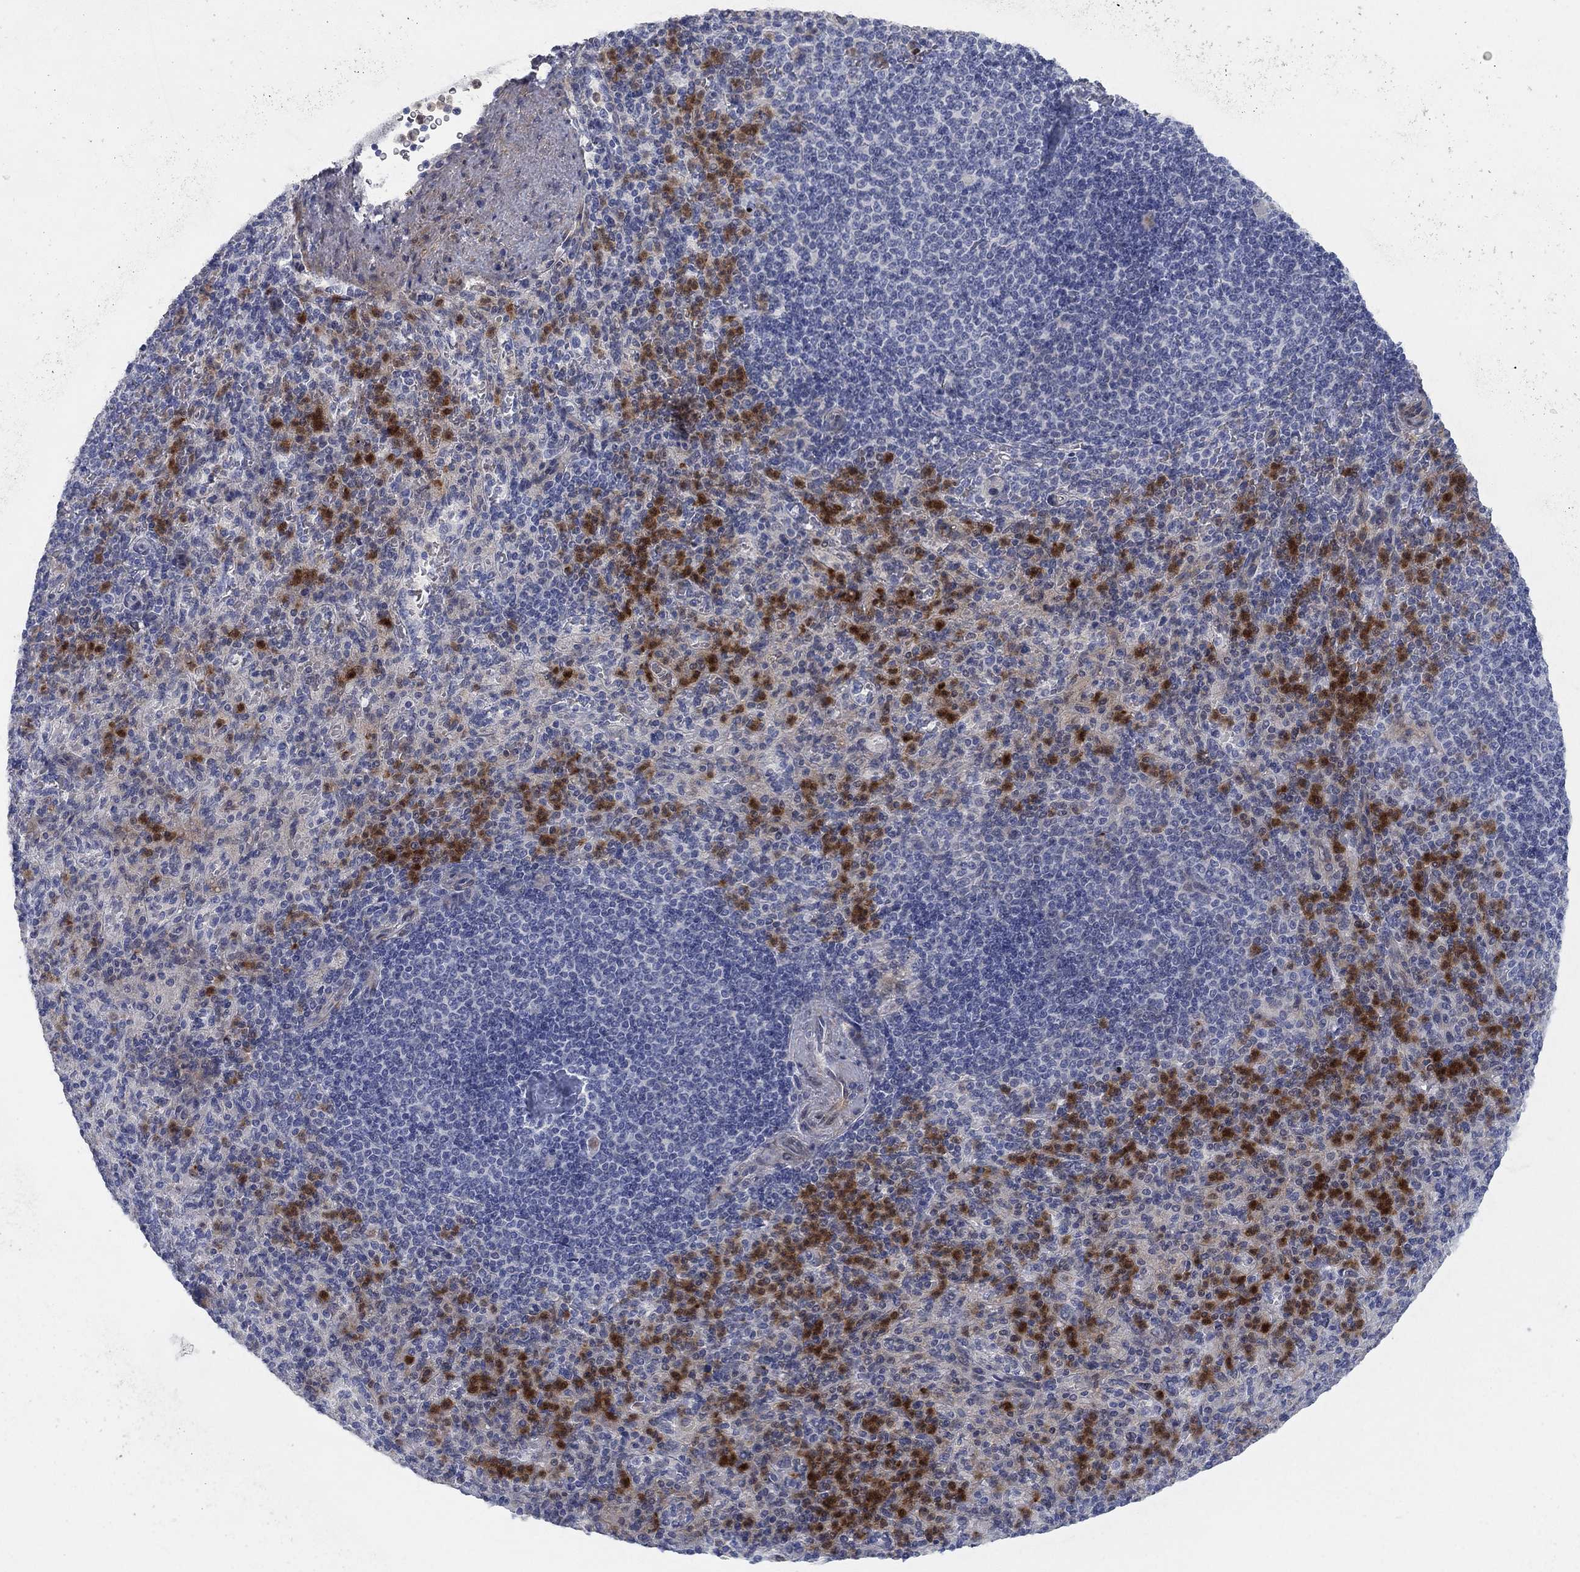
{"staining": {"intensity": "strong", "quantity": "<25%", "location": "cytoplasmic/membranous"}, "tissue": "spleen", "cell_type": "Cells in red pulp", "image_type": "normal", "snomed": [{"axis": "morphology", "description": "Normal tissue, NOS"}, {"axis": "topography", "description": "Spleen"}], "caption": "Approximately <25% of cells in red pulp in normal human spleen demonstrate strong cytoplasmic/membranous protein positivity as visualized by brown immunohistochemical staining.", "gene": "TMEM249", "patient": {"sex": "female", "age": 74}}